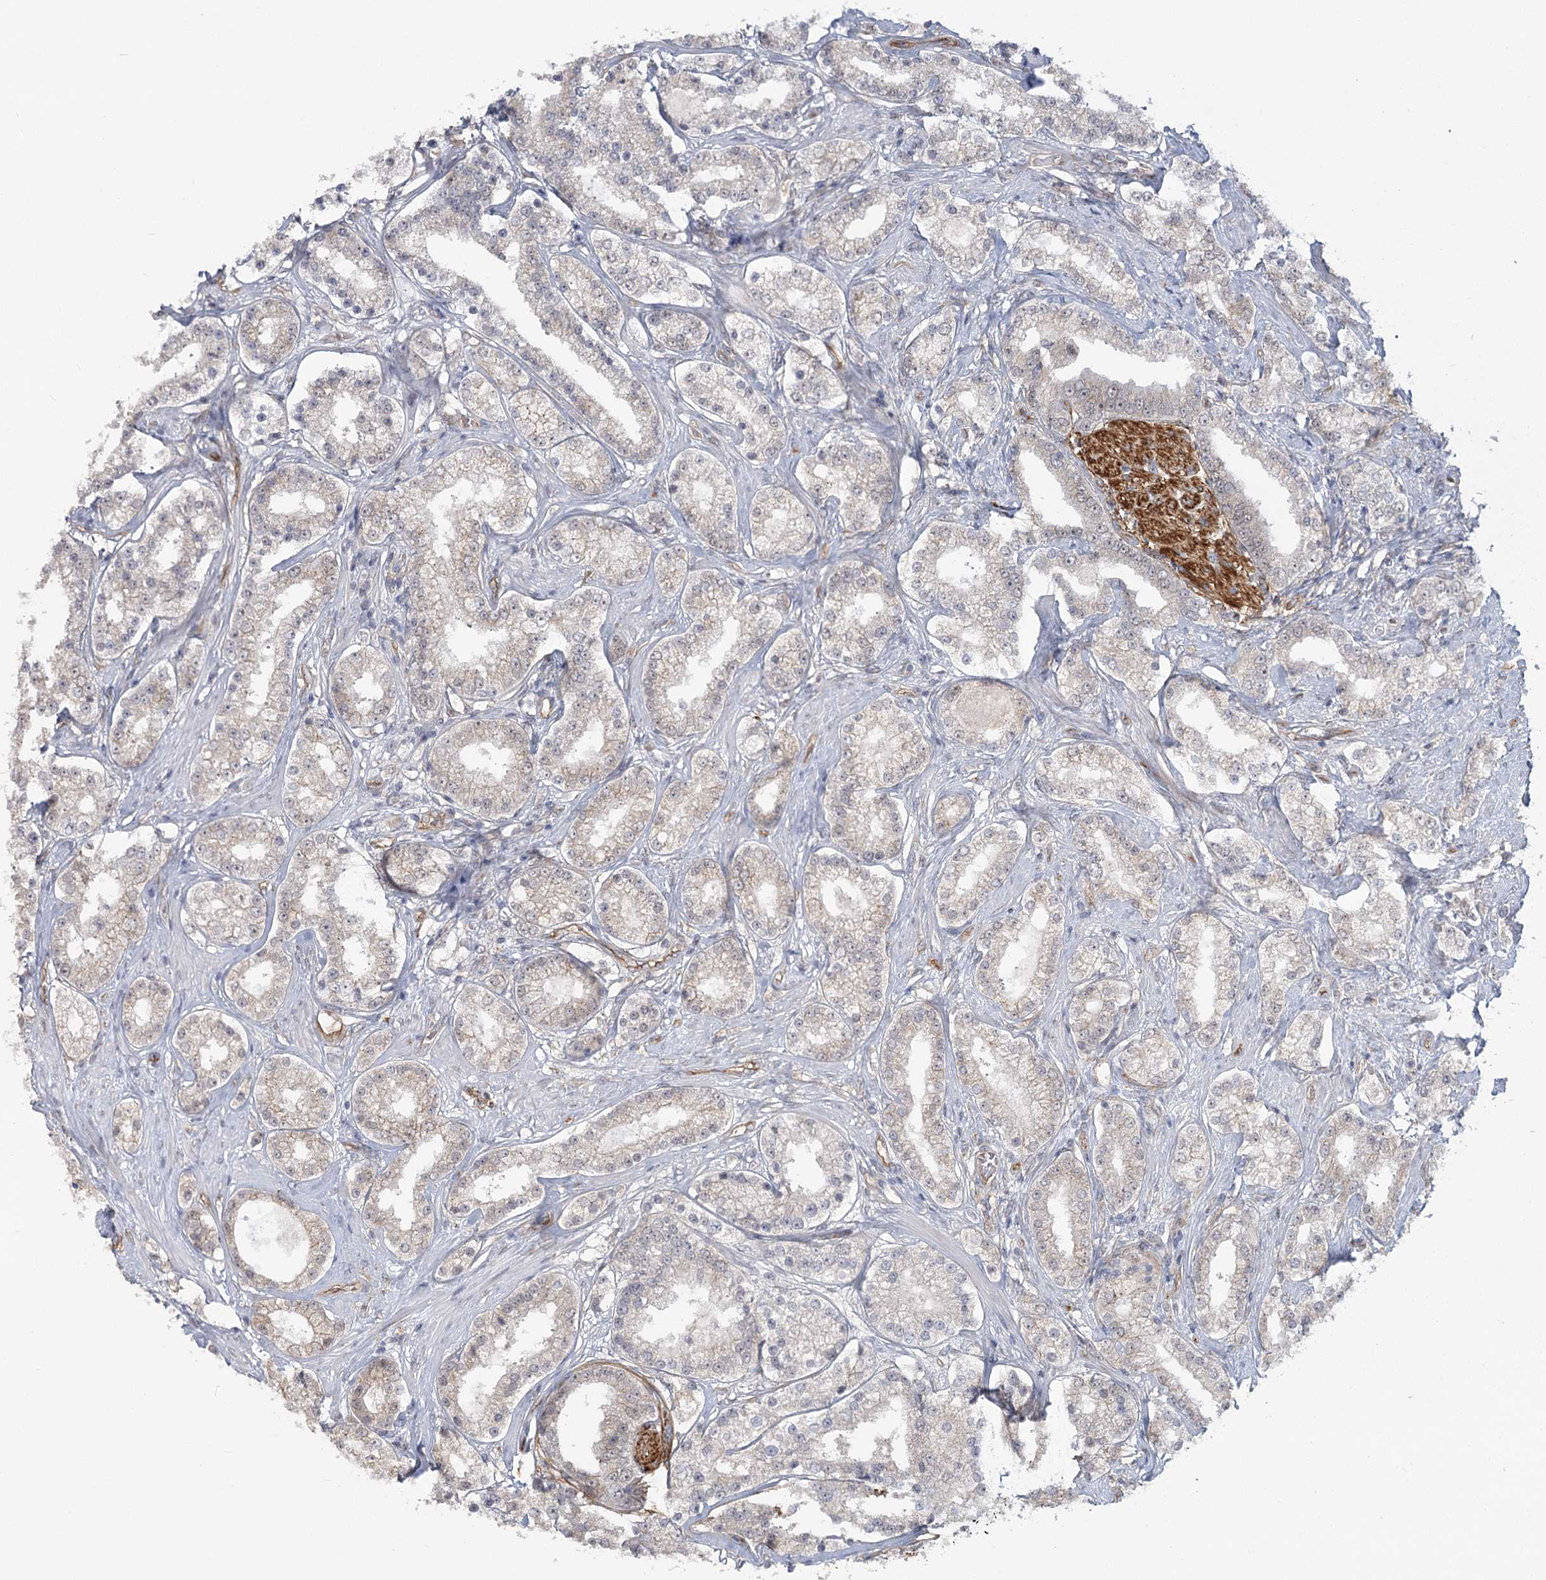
{"staining": {"intensity": "moderate", "quantity": "<25%", "location": "cytoplasmic/membranous"}, "tissue": "prostate cancer", "cell_type": "Tumor cells", "image_type": "cancer", "snomed": [{"axis": "morphology", "description": "Normal tissue, NOS"}, {"axis": "morphology", "description": "Adenocarcinoma, High grade"}, {"axis": "topography", "description": "Prostate"}], "caption": "Prostate high-grade adenocarcinoma tissue shows moderate cytoplasmic/membranous expression in about <25% of tumor cells", "gene": "RPP14", "patient": {"sex": "male", "age": 83}}